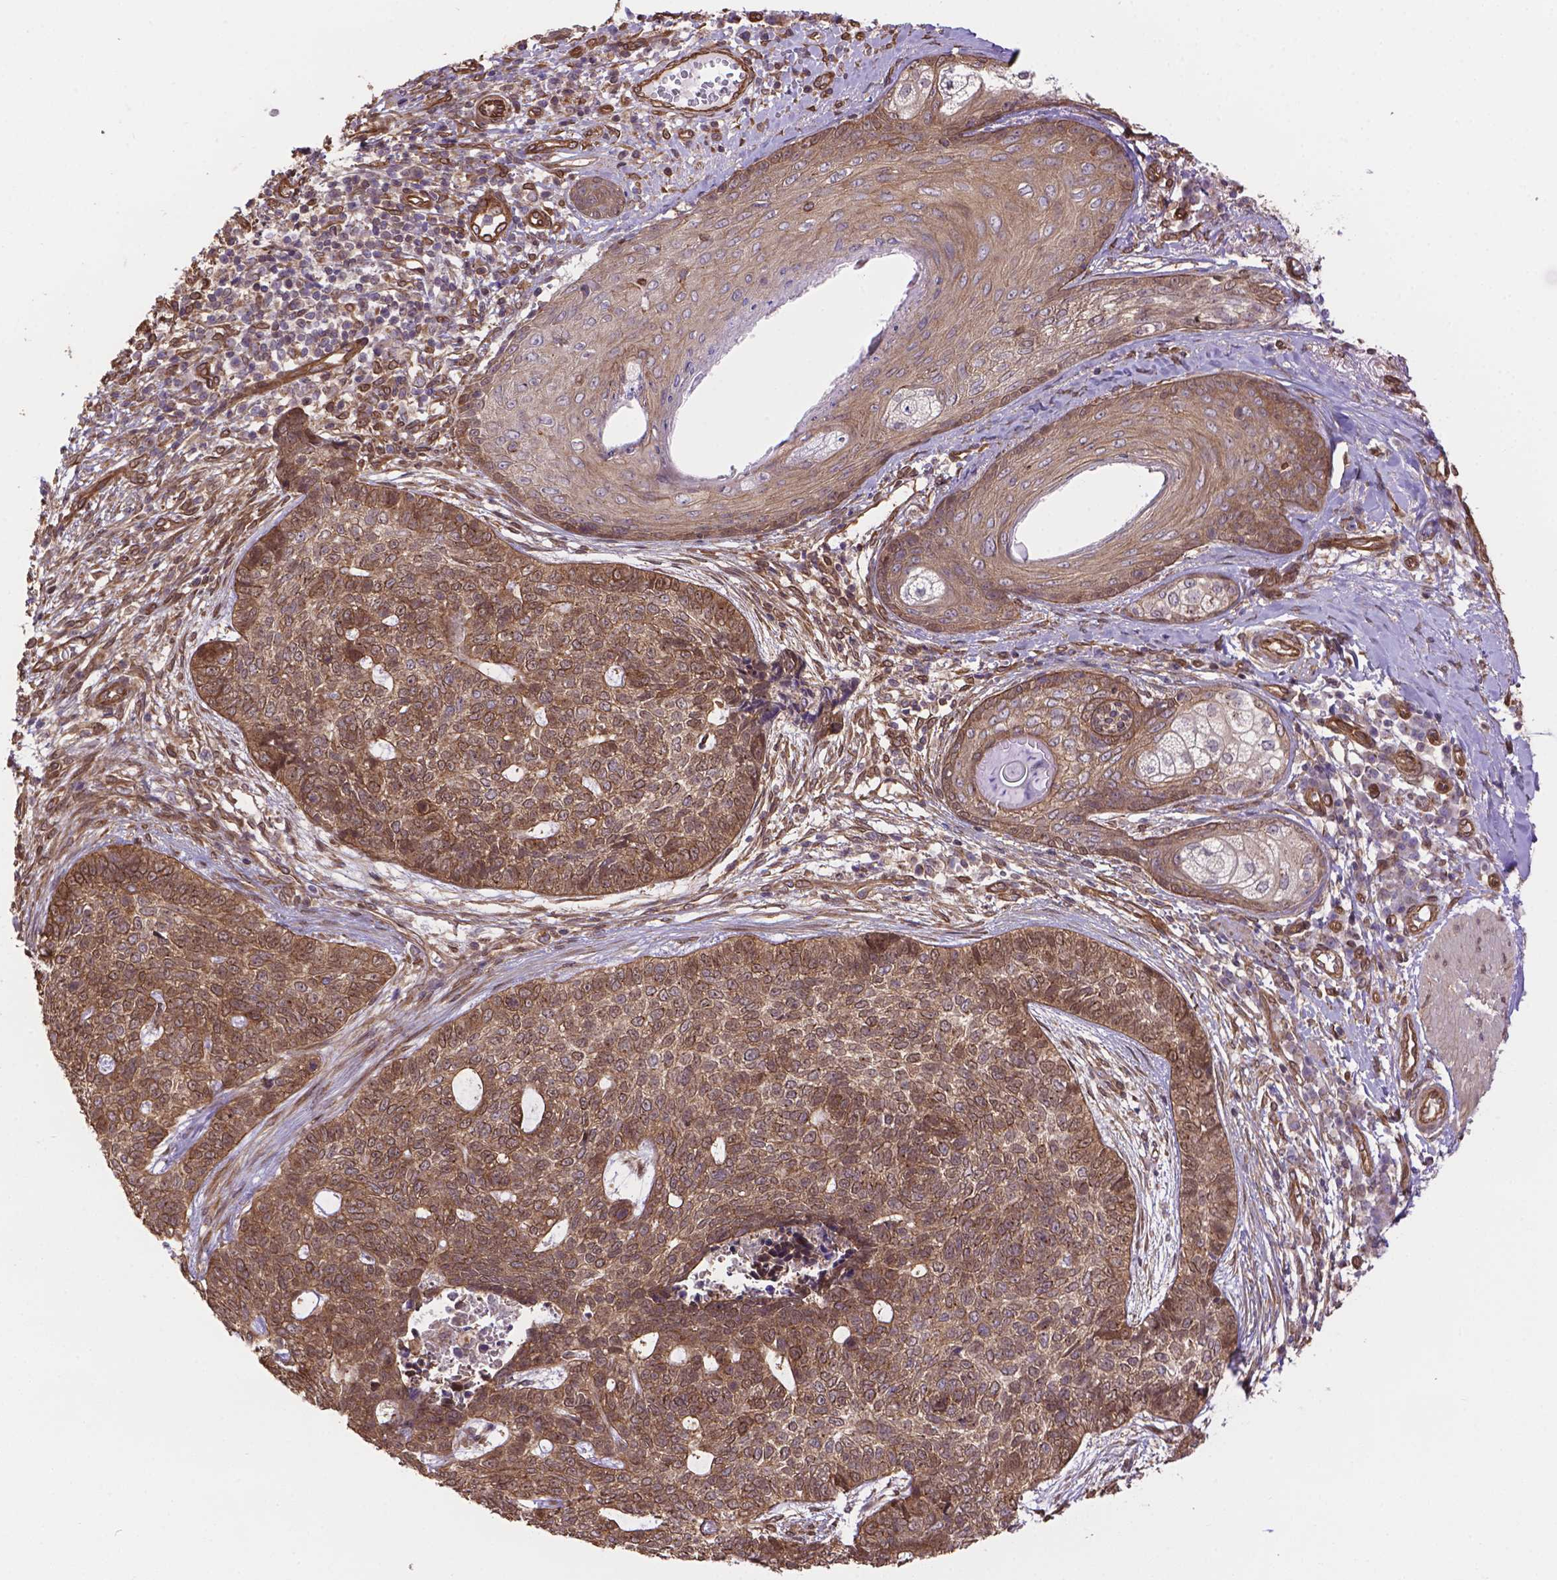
{"staining": {"intensity": "weak", "quantity": ">75%", "location": "cytoplasmic/membranous"}, "tissue": "skin cancer", "cell_type": "Tumor cells", "image_type": "cancer", "snomed": [{"axis": "morphology", "description": "Basal cell carcinoma"}, {"axis": "topography", "description": "Skin"}], "caption": "The photomicrograph demonstrates immunohistochemical staining of skin cancer (basal cell carcinoma). There is weak cytoplasmic/membranous expression is appreciated in about >75% of tumor cells.", "gene": "YAP1", "patient": {"sex": "female", "age": 69}}